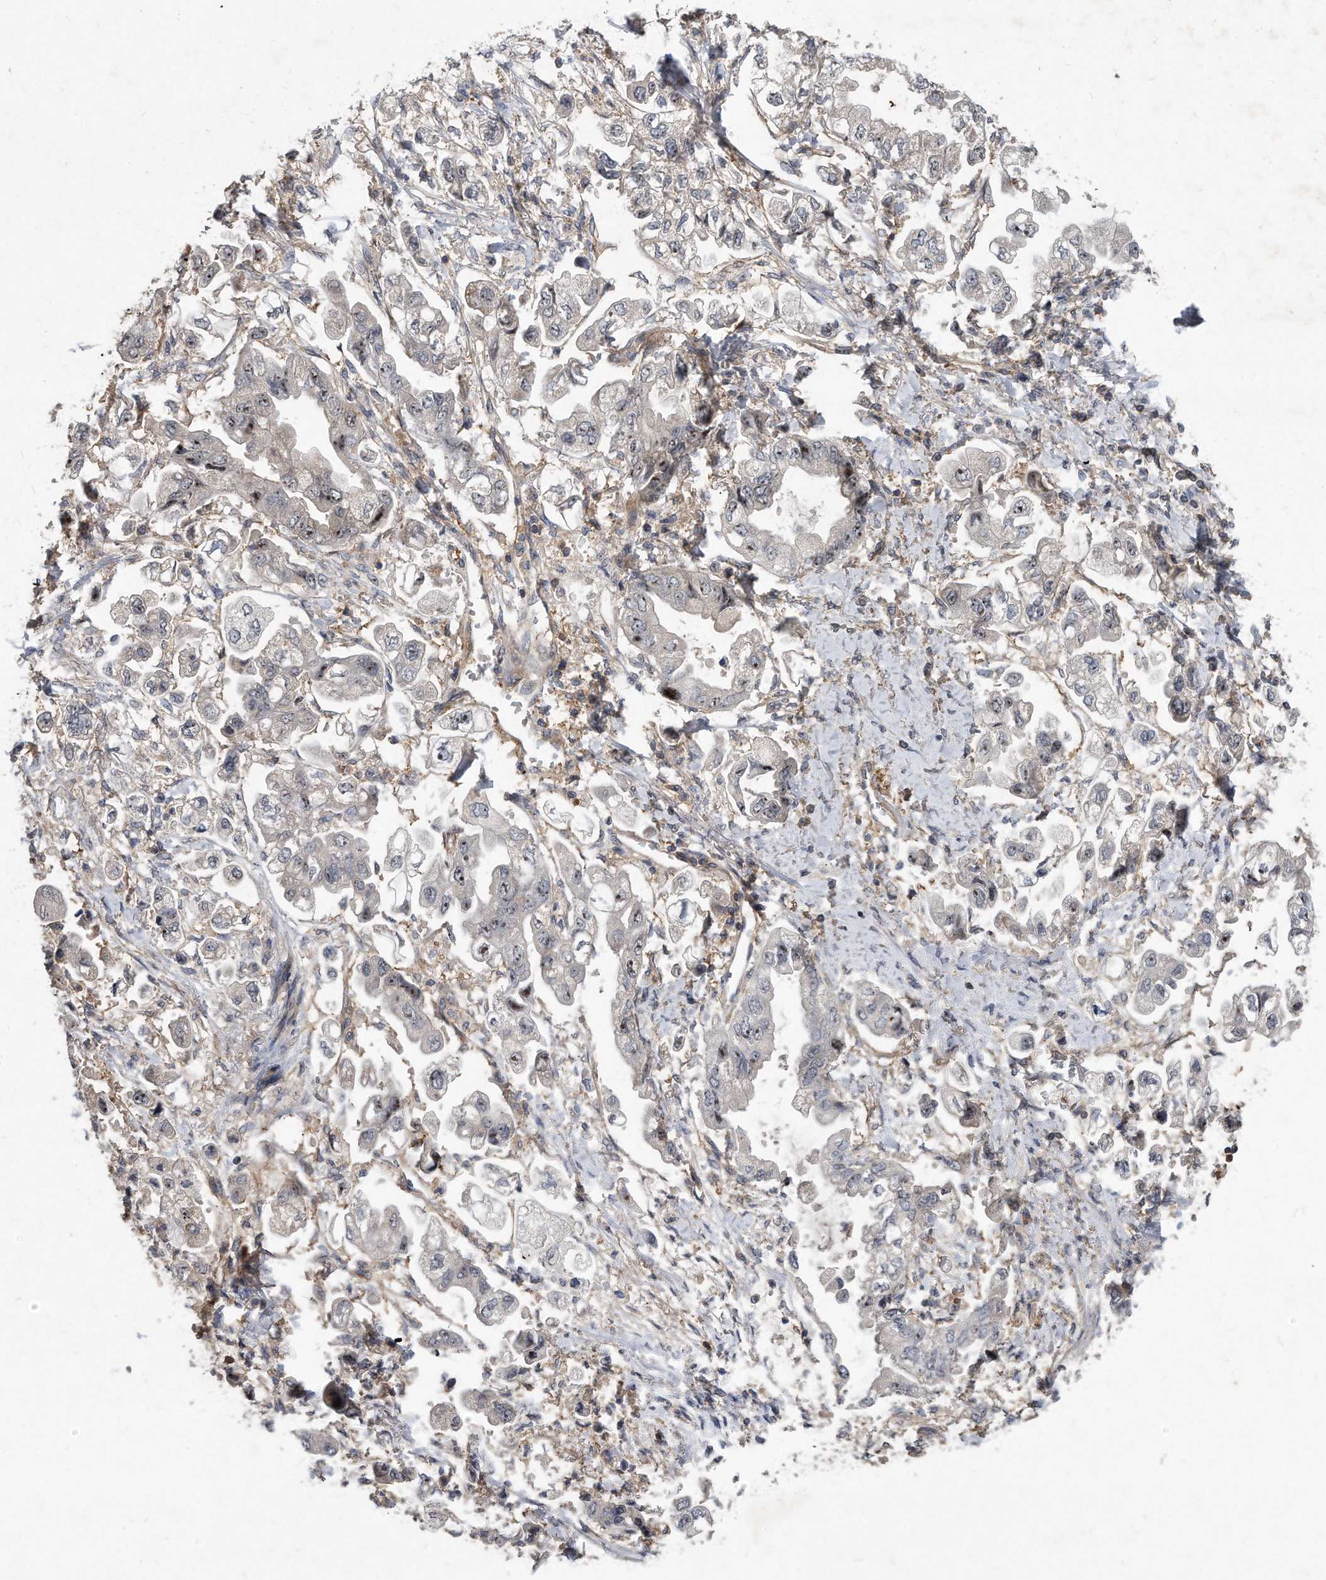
{"staining": {"intensity": "moderate", "quantity": "<25%", "location": "nuclear"}, "tissue": "stomach cancer", "cell_type": "Tumor cells", "image_type": "cancer", "snomed": [{"axis": "morphology", "description": "Adenocarcinoma, NOS"}, {"axis": "topography", "description": "Stomach"}], "caption": "An immunohistochemistry photomicrograph of neoplastic tissue is shown. Protein staining in brown highlights moderate nuclear positivity in stomach adenocarcinoma within tumor cells.", "gene": "PGBD2", "patient": {"sex": "male", "age": 62}}